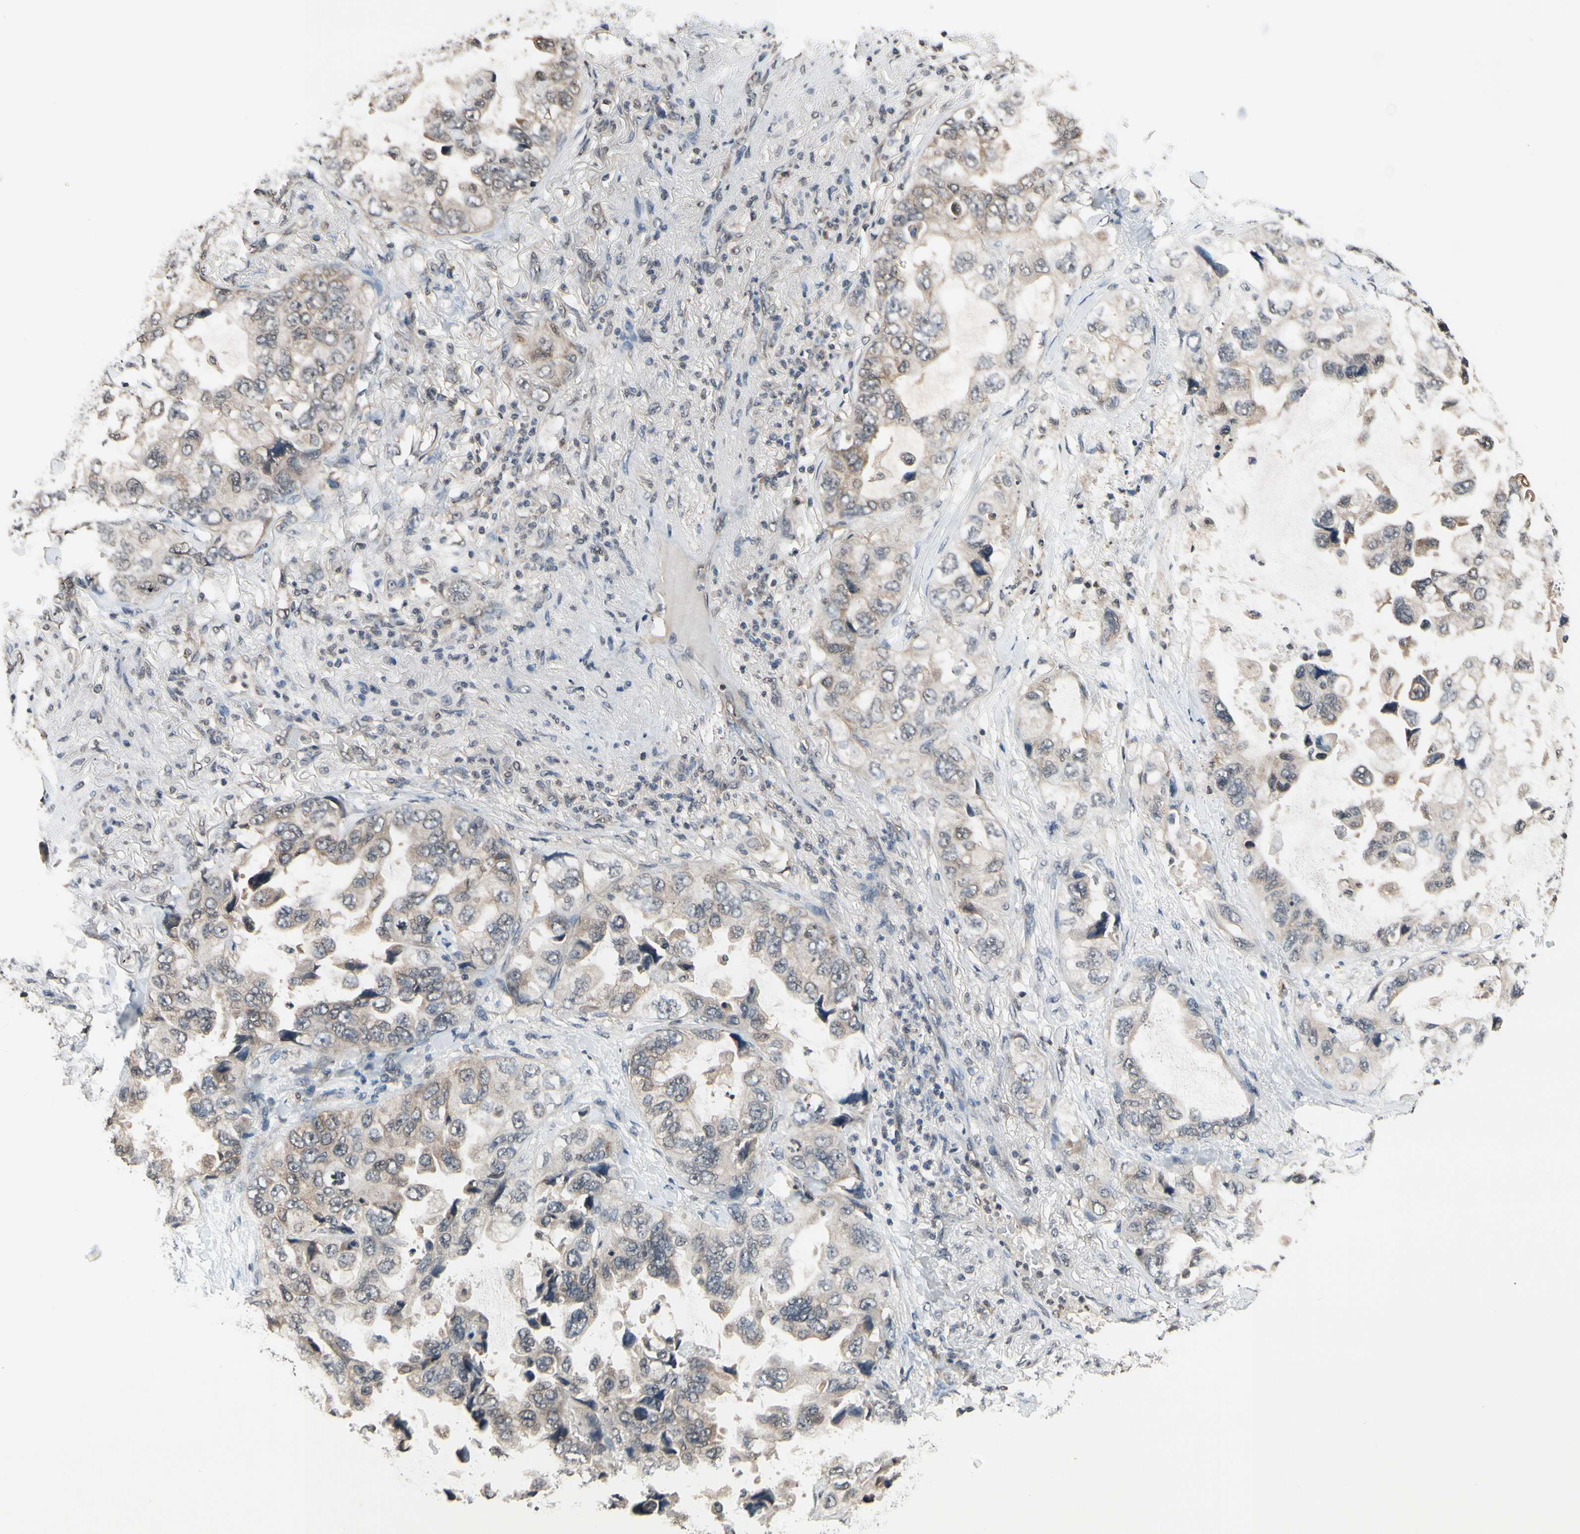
{"staining": {"intensity": "weak", "quantity": ">75%", "location": "cytoplasmic/membranous"}, "tissue": "lung cancer", "cell_type": "Tumor cells", "image_type": "cancer", "snomed": [{"axis": "morphology", "description": "Squamous cell carcinoma, NOS"}, {"axis": "topography", "description": "Lung"}], "caption": "IHC image of neoplastic tissue: human squamous cell carcinoma (lung) stained using immunohistochemistry exhibits low levels of weak protein expression localized specifically in the cytoplasmic/membranous of tumor cells, appearing as a cytoplasmic/membranous brown color.", "gene": "GCLC", "patient": {"sex": "female", "age": 73}}